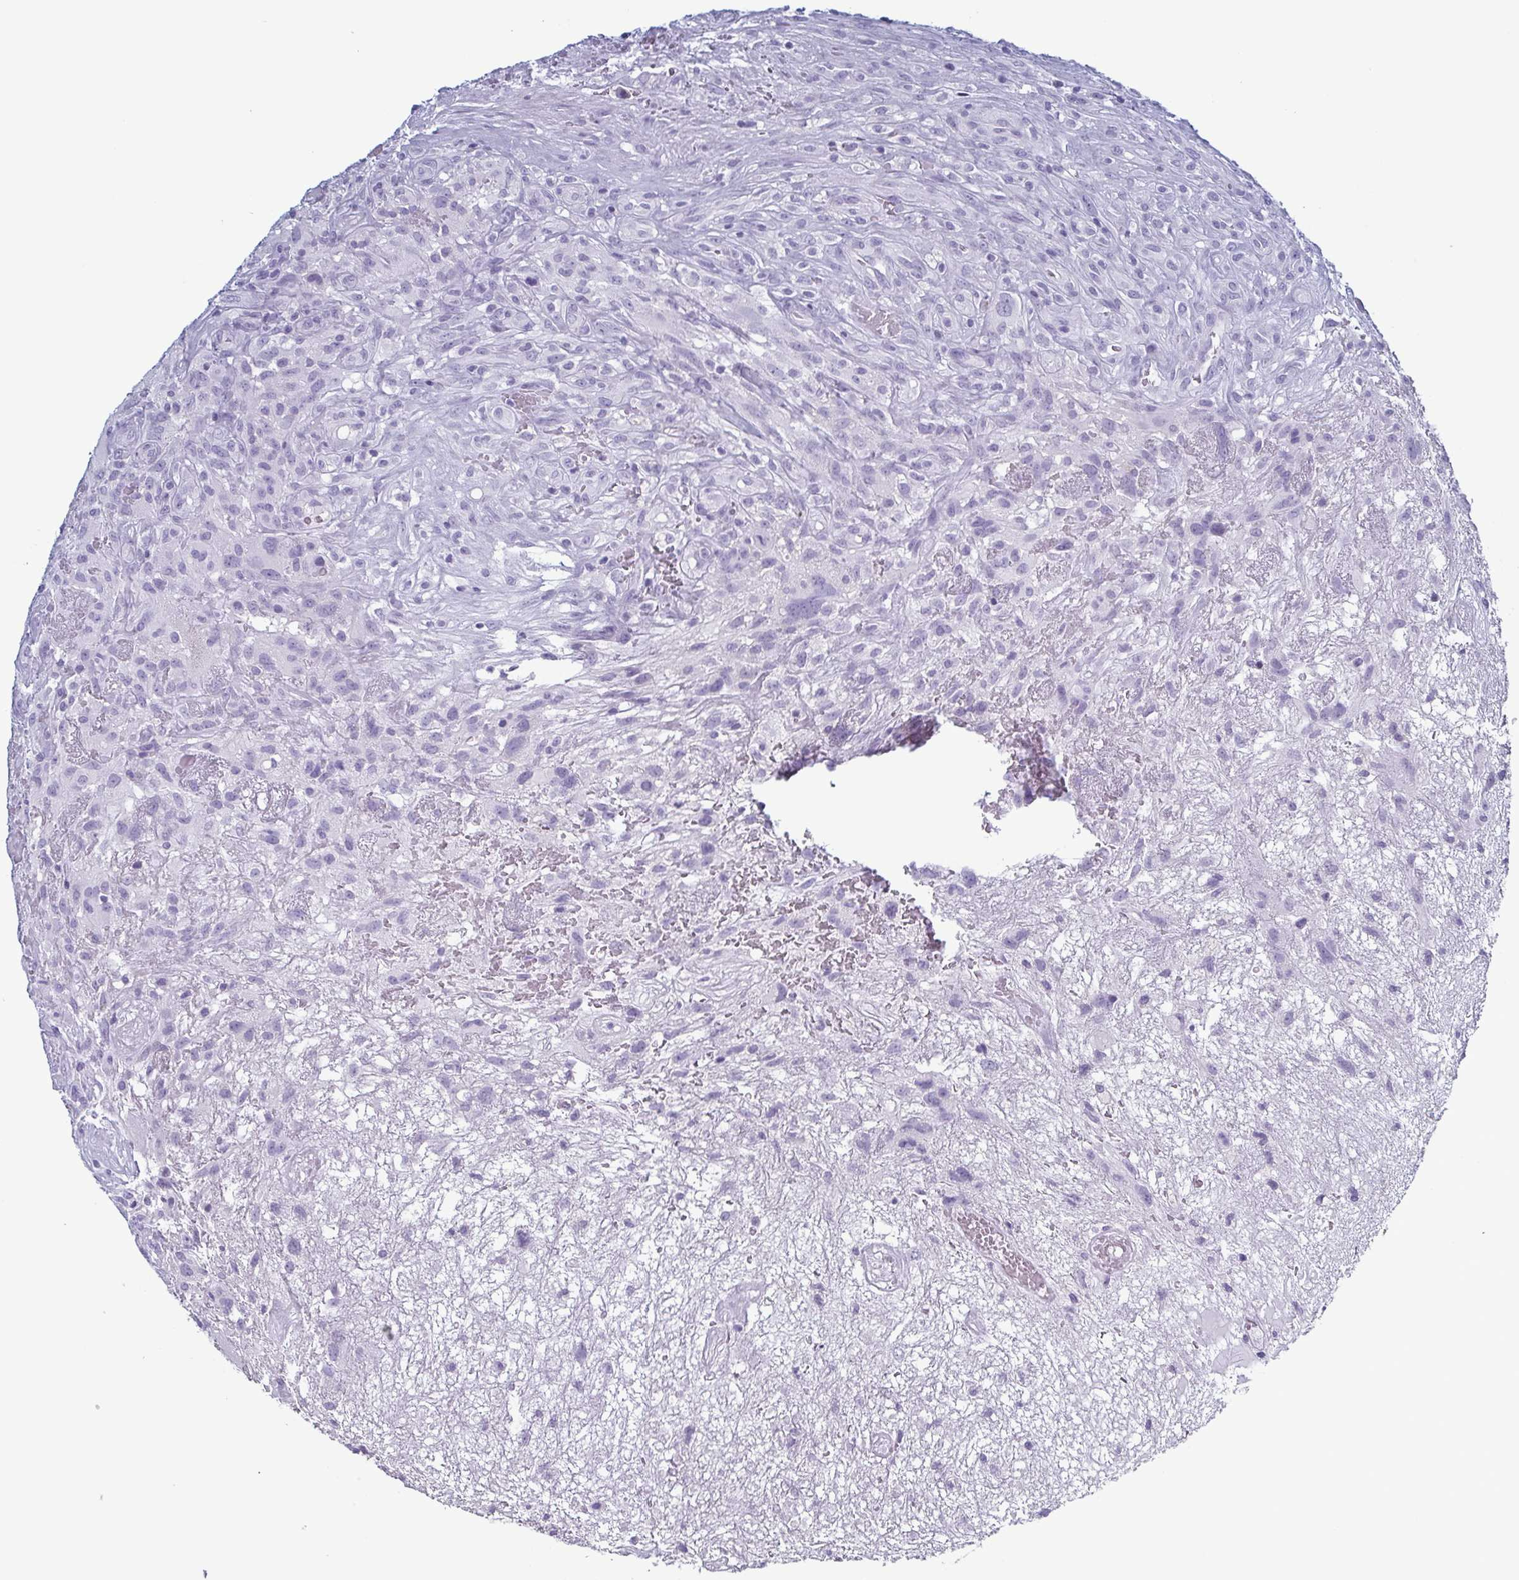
{"staining": {"intensity": "negative", "quantity": "none", "location": "none"}, "tissue": "glioma", "cell_type": "Tumor cells", "image_type": "cancer", "snomed": [{"axis": "morphology", "description": "Glioma, malignant, High grade"}, {"axis": "topography", "description": "Brain"}], "caption": "This micrograph is of malignant glioma (high-grade) stained with immunohistochemistry (IHC) to label a protein in brown with the nuclei are counter-stained blue. There is no expression in tumor cells.", "gene": "KRT10", "patient": {"sex": "male", "age": 46}}